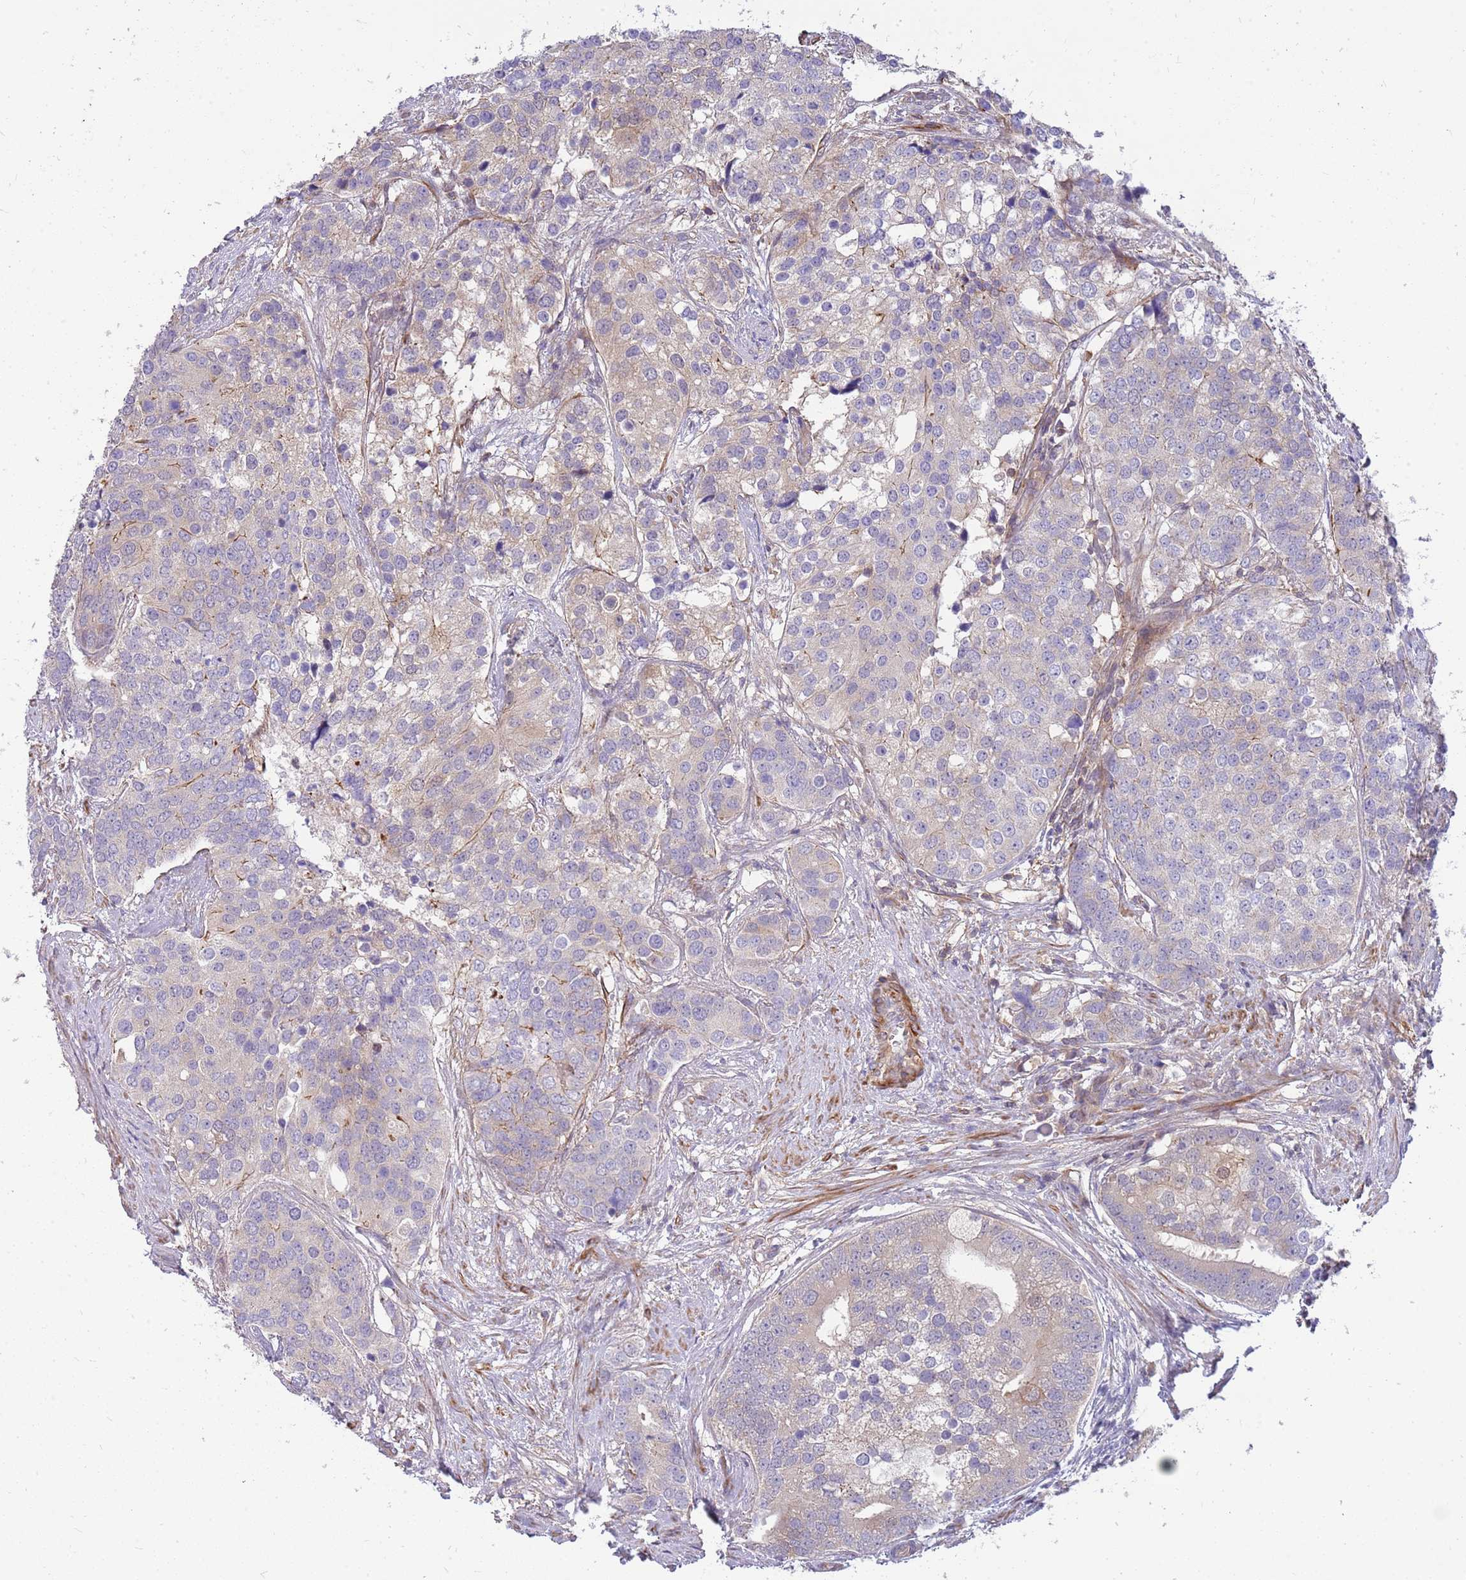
{"staining": {"intensity": "weak", "quantity": "<25%", "location": "cytoplasmic/membranous"}, "tissue": "prostate cancer", "cell_type": "Tumor cells", "image_type": "cancer", "snomed": [{"axis": "morphology", "description": "Adenocarcinoma, High grade"}, {"axis": "topography", "description": "Prostate"}], "caption": "An immunohistochemistry (IHC) micrograph of prostate high-grade adenocarcinoma is shown. There is no staining in tumor cells of prostate high-grade adenocarcinoma.", "gene": "MVD", "patient": {"sex": "male", "age": 62}}